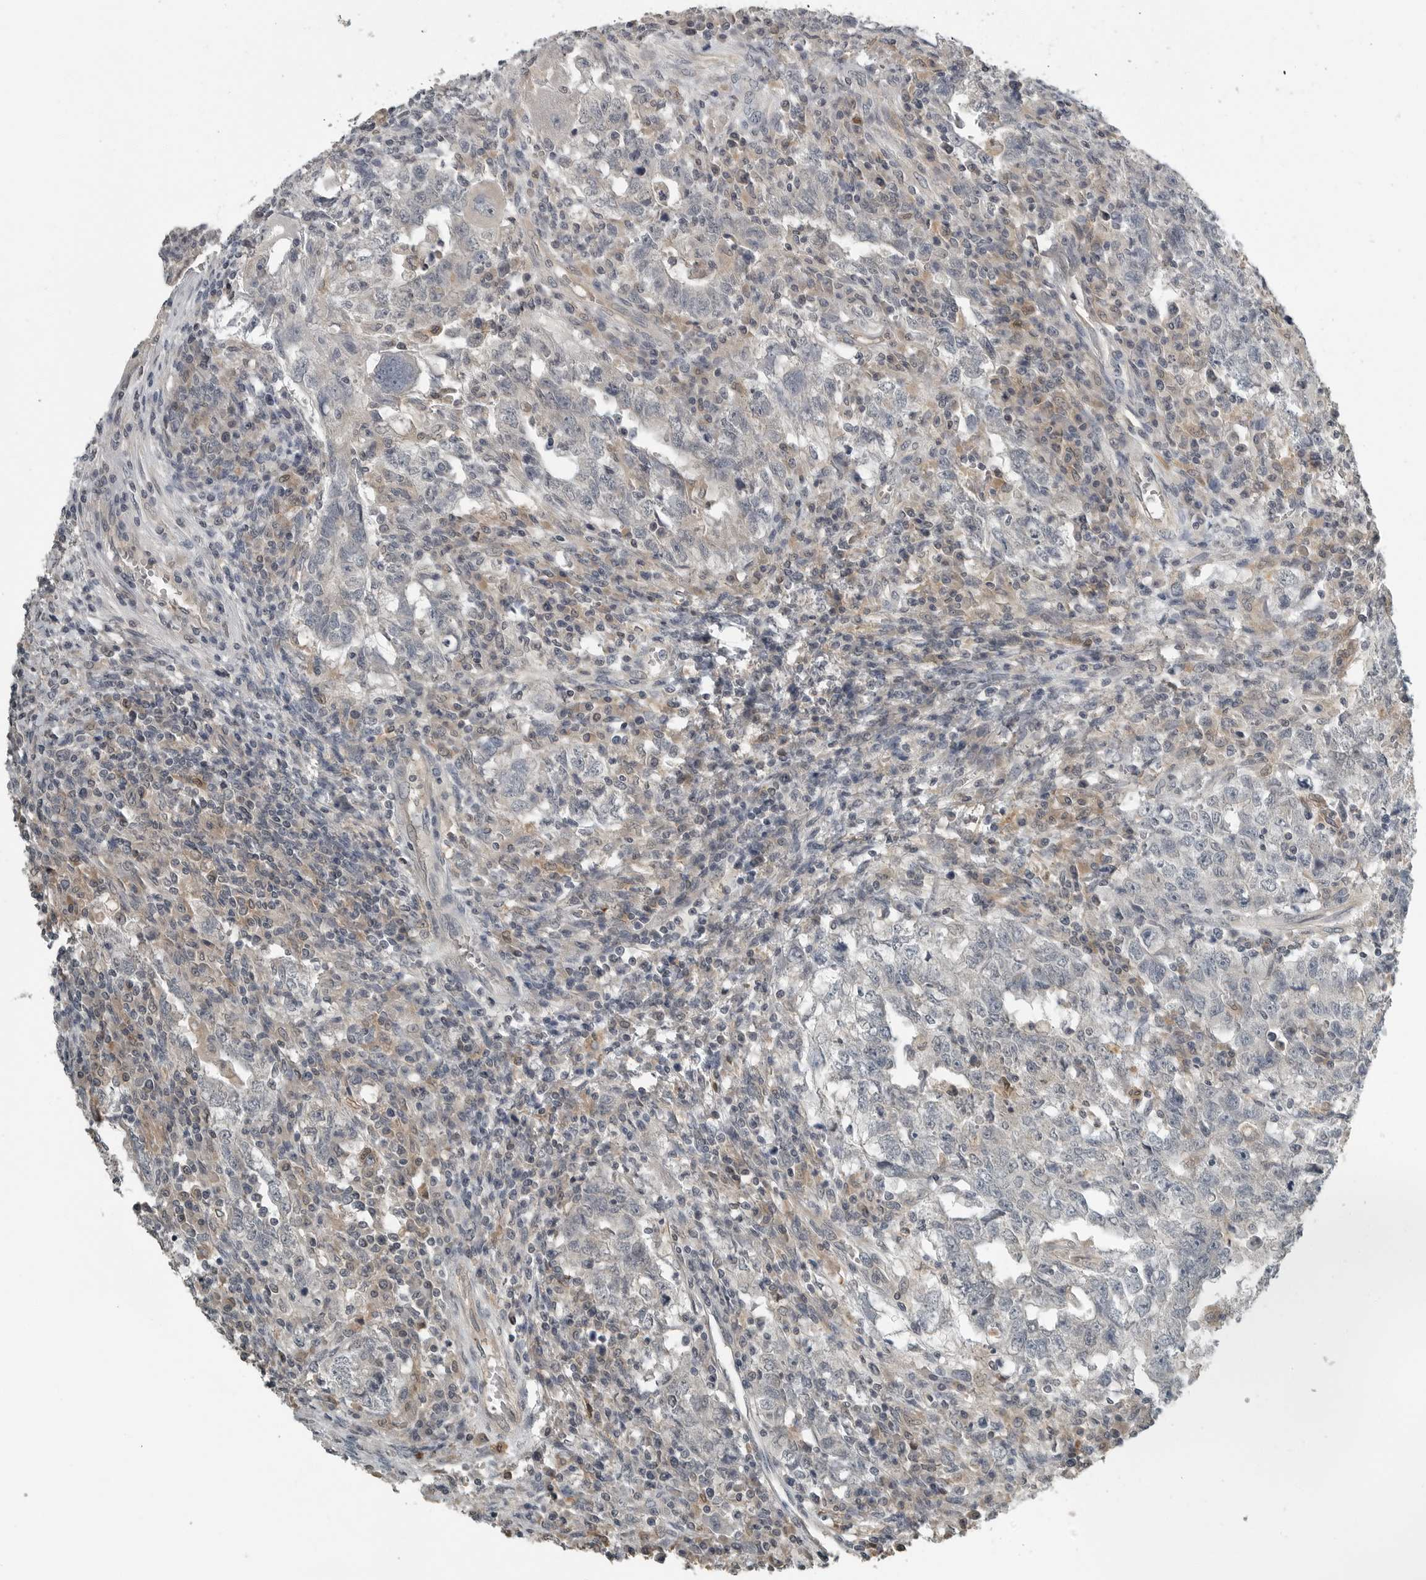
{"staining": {"intensity": "negative", "quantity": "none", "location": "none"}, "tissue": "testis cancer", "cell_type": "Tumor cells", "image_type": "cancer", "snomed": [{"axis": "morphology", "description": "Carcinoma, Embryonal, NOS"}, {"axis": "topography", "description": "Testis"}], "caption": "There is no significant staining in tumor cells of embryonal carcinoma (testis). (DAB (3,3'-diaminobenzidine) IHC visualized using brightfield microscopy, high magnification).", "gene": "KYAT1", "patient": {"sex": "male", "age": 26}}